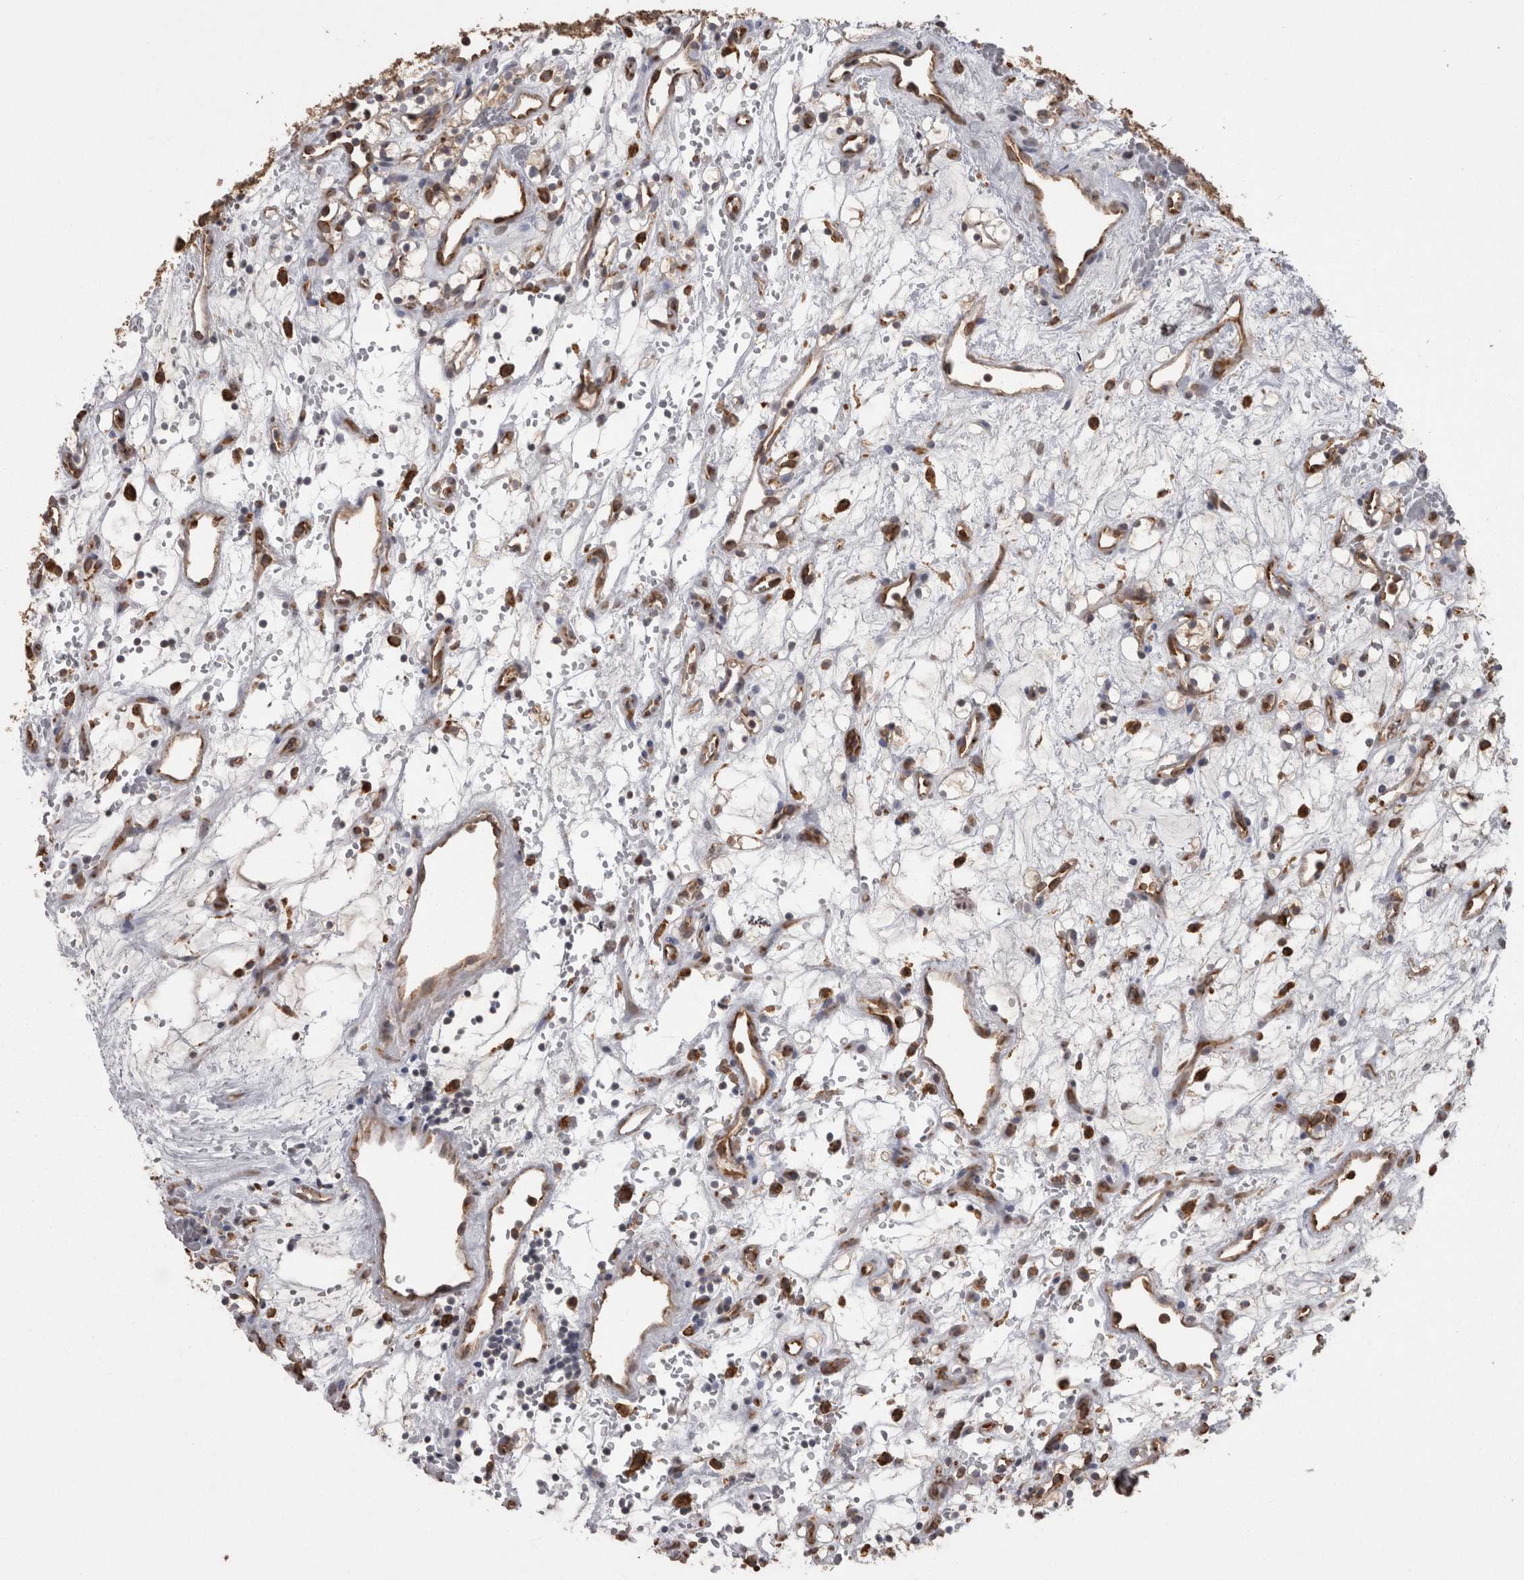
{"staining": {"intensity": "negative", "quantity": "none", "location": "none"}, "tissue": "renal cancer", "cell_type": "Tumor cells", "image_type": "cancer", "snomed": [{"axis": "morphology", "description": "Adenocarcinoma, NOS"}, {"axis": "topography", "description": "Kidney"}], "caption": "This is a photomicrograph of immunohistochemistry (IHC) staining of renal cancer (adenocarcinoma), which shows no expression in tumor cells.", "gene": "PON2", "patient": {"sex": "female", "age": 60}}